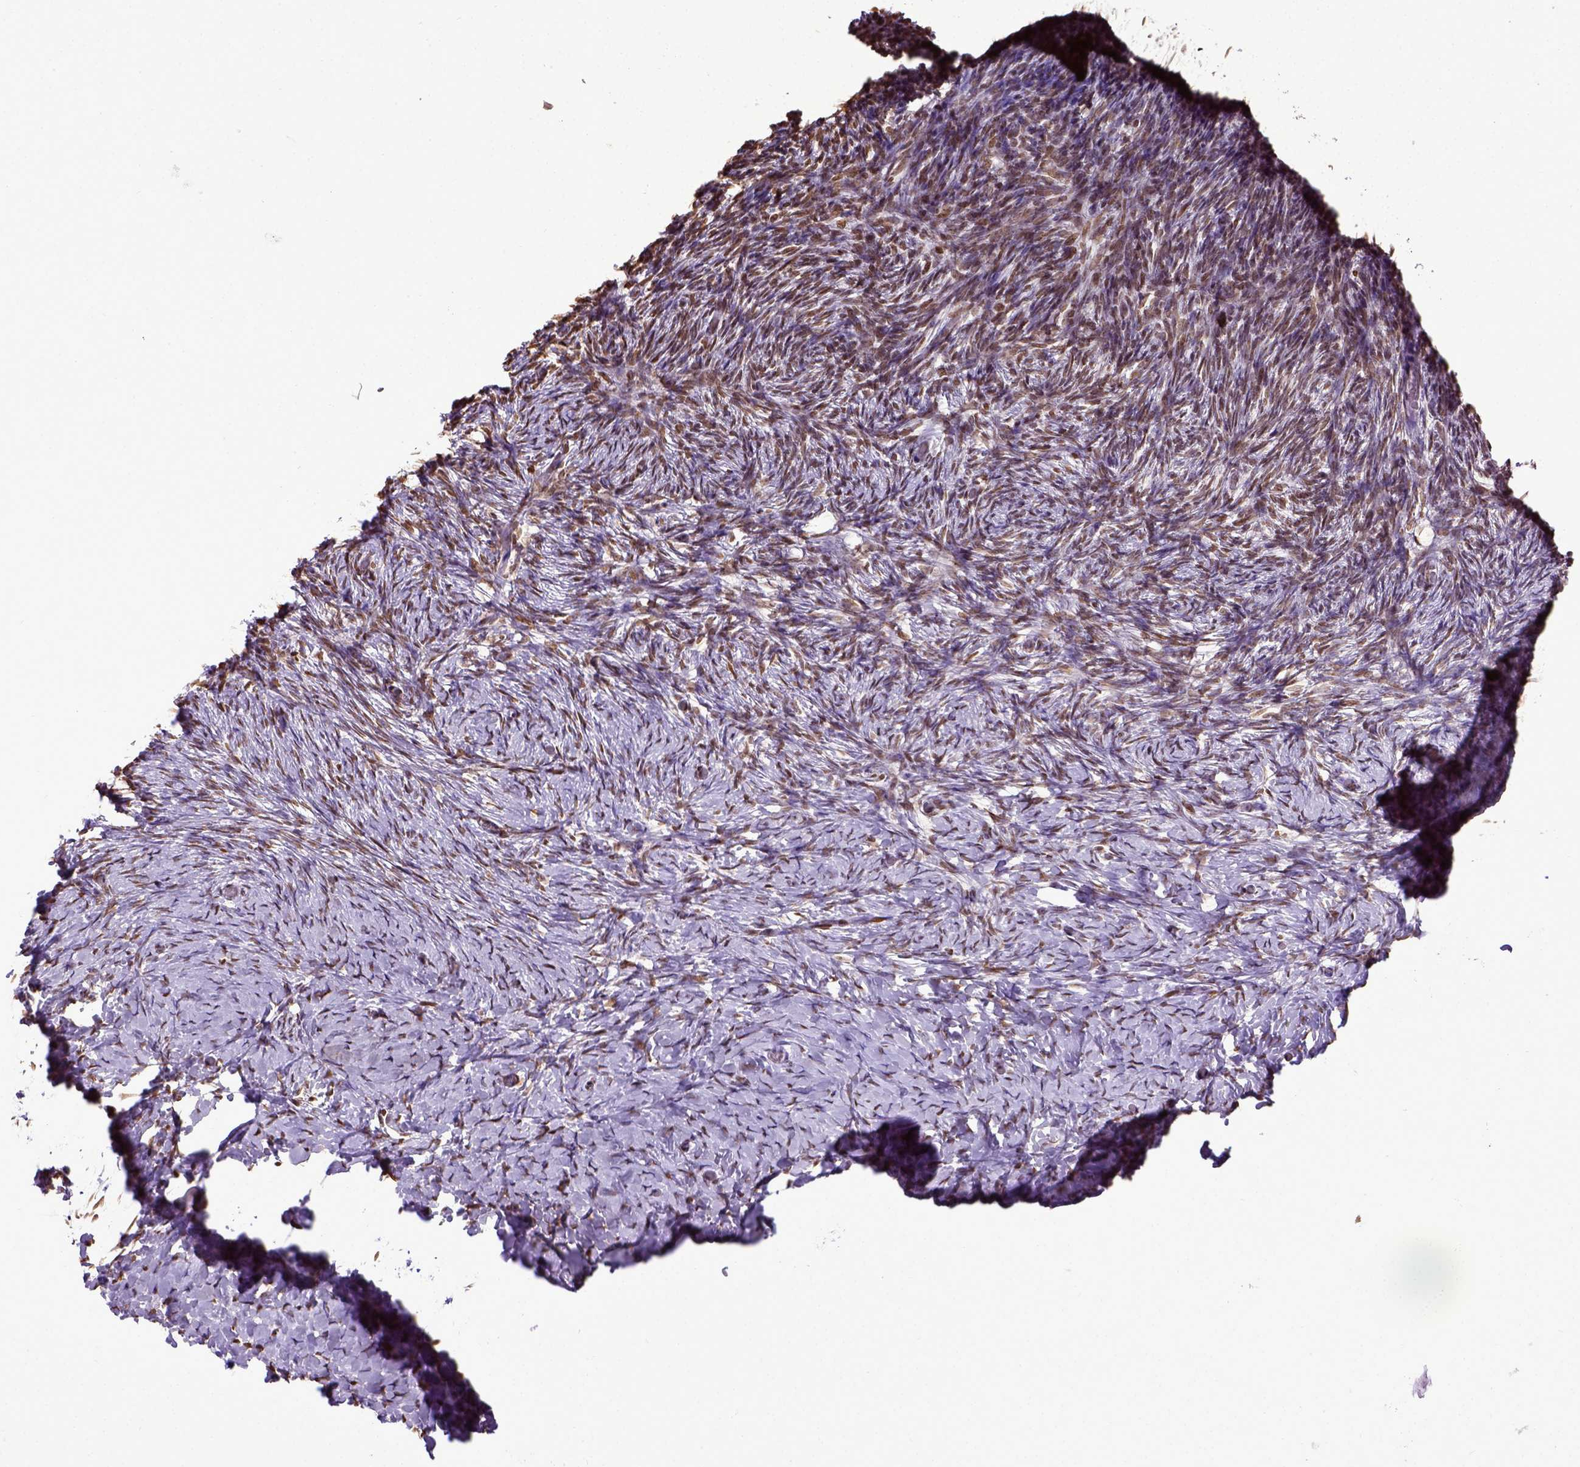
{"staining": {"intensity": "moderate", "quantity": "25%-75%", "location": "nuclear"}, "tissue": "ovary", "cell_type": "Ovarian stroma cells", "image_type": "normal", "snomed": [{"axis": "morphology", "description": "Normal tissue, NOS"}, {"axis": "topography", "description": "Ovary"}], "caption": "A high-resolution histopathology image shows IHC staining of normal ovary, which displays moderate nuclear staining in about 25%-75% of ovarian stroma cells. The staining was performed using DAB to visualize the protein expression in brown, while the nuclei were stained in blue with hematoxylin (Magnification: 20x).", "gene": "ZNF75D", "patient": {"sex": "female", "age": 39}}